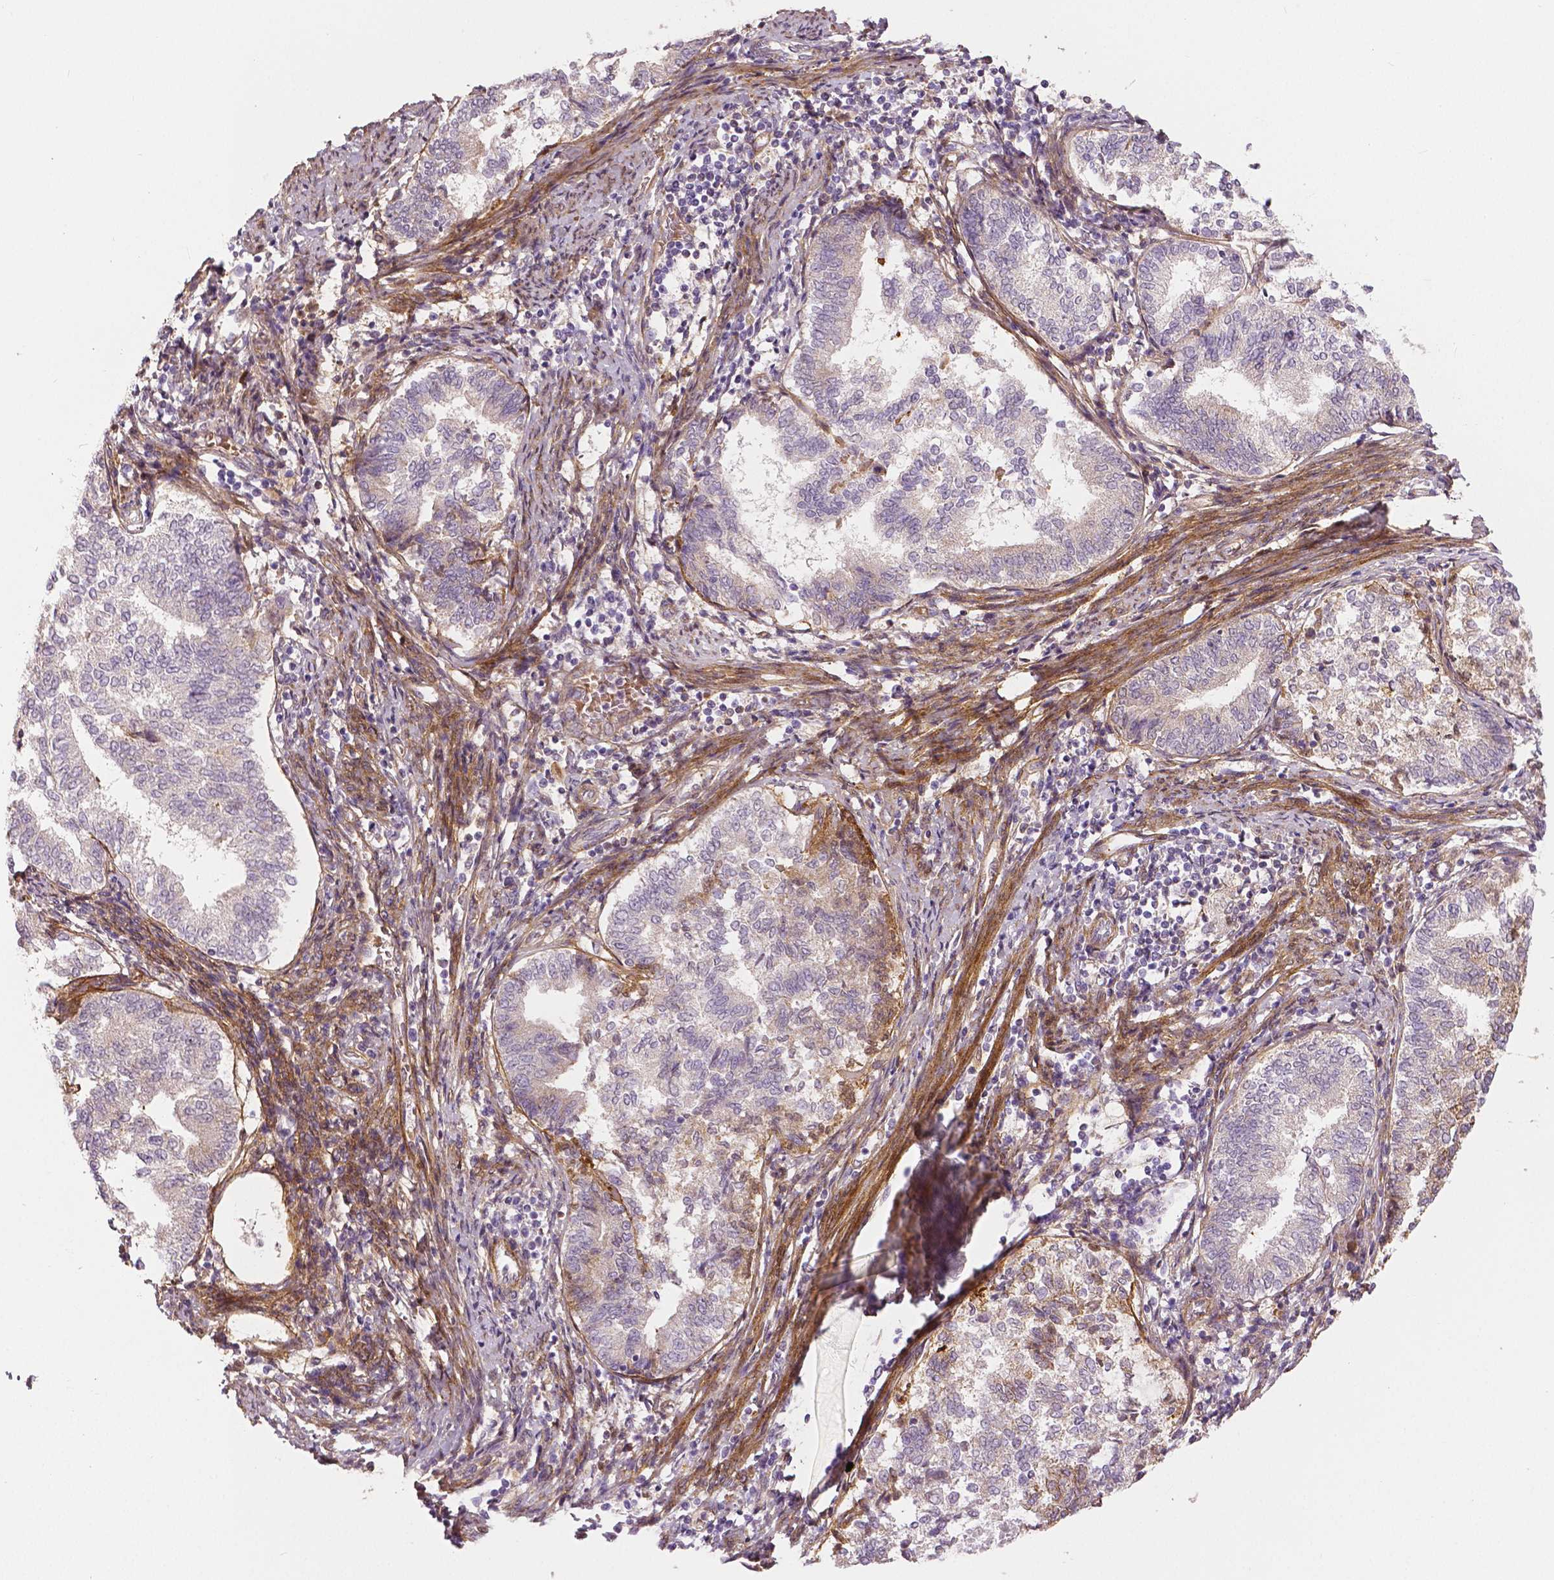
{"staining": {"intensity": "negative", "quantity": "none", "location": "none"}, "tissue": "endometrial cancer", "cell_type": "Tumor cells", "image_type": "cancer", "snomed": [{"axis": "morphology", "description": "Adenocarcinoma, NOS"}, {"axis": "topography", "description": "Endometrium"}], "caption": "Endometrial cancer was stained to show a protein in brown. There is no significant expression in tumor cells. Brightfield microscopy of immunohistochemistry stained with DAB (3,3'-diaminobenzidine) (brown) and hematoxylin (blue), captured at high magnification.", "gene": "FLT1", "patient": {"sex": "female", "age": 65}}